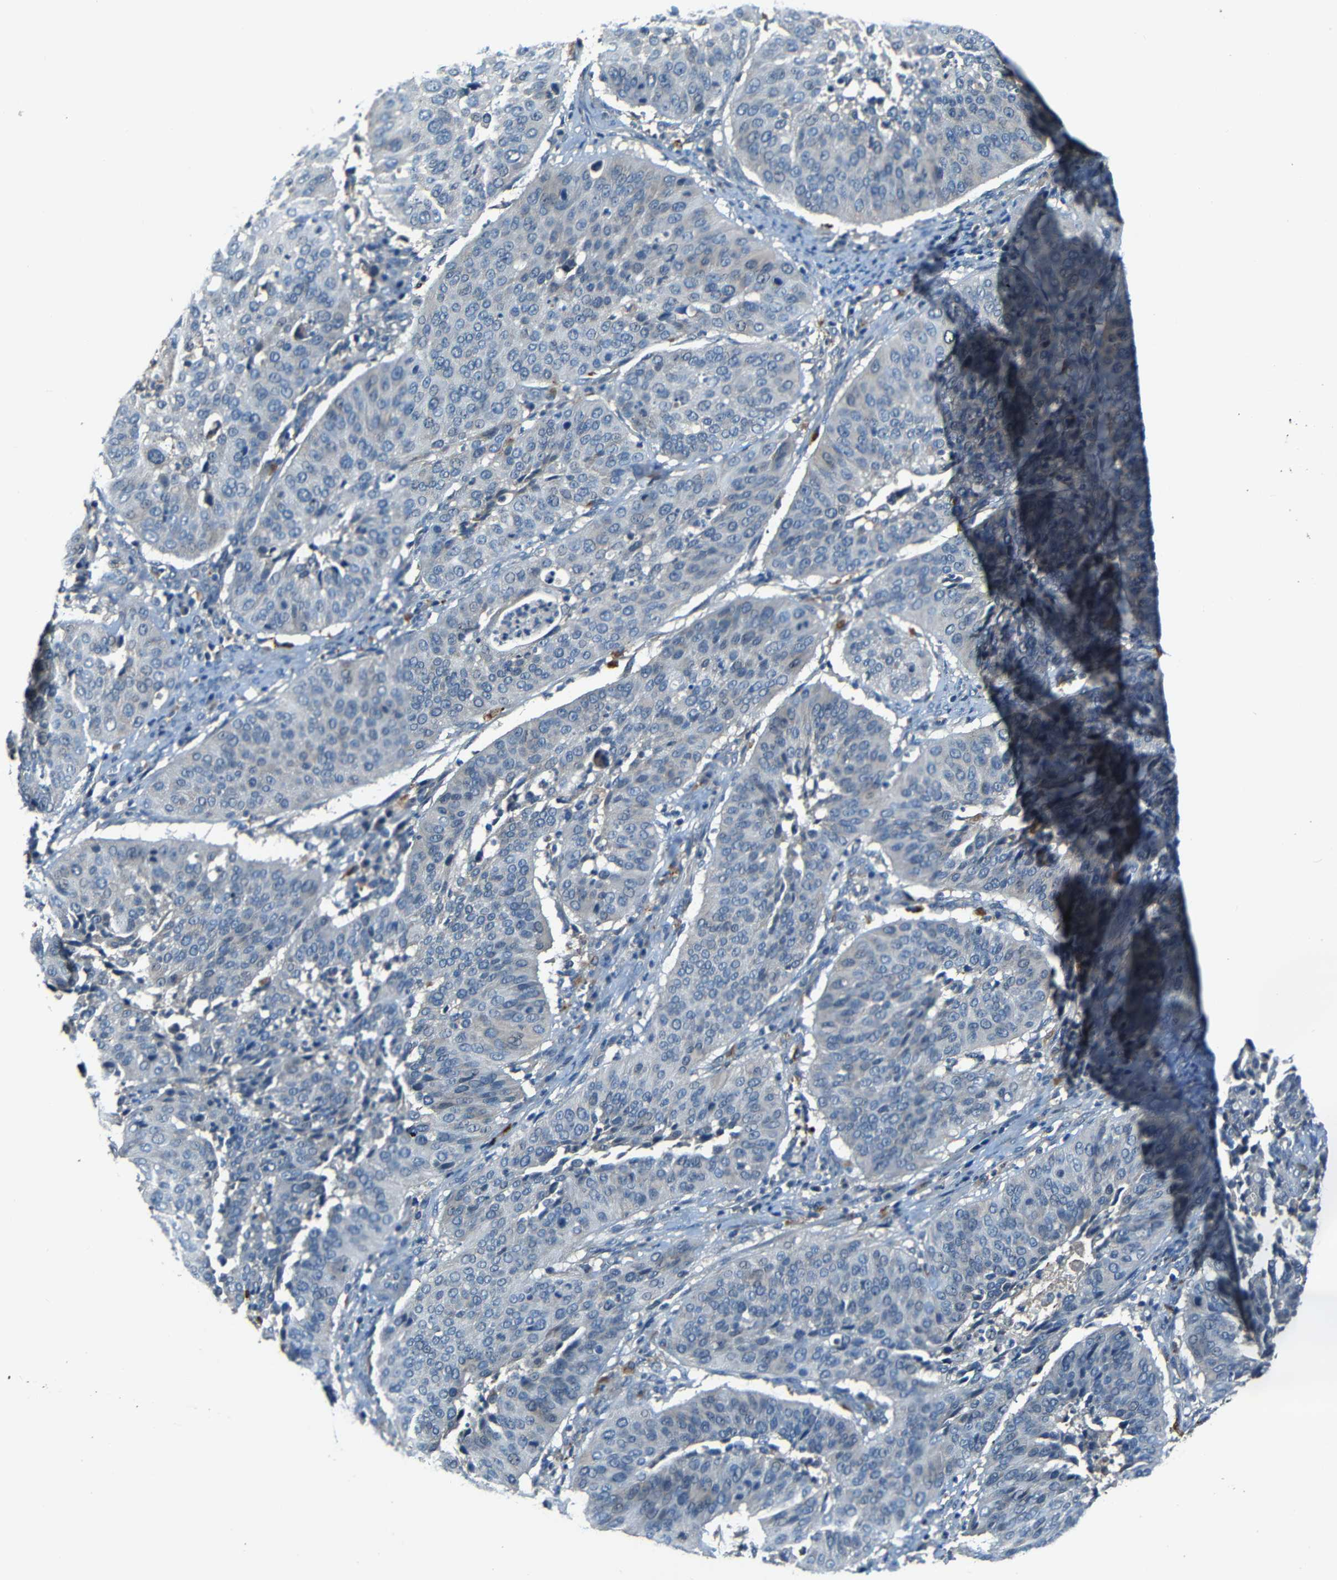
{"staining": {"intensity": "negative", "quantity": "none", "location": "none"}, "tissue": "cervical cancer", "cell_type": "Tumor cells", "image_type": "cancer", "snomed": [{"axis": "morphology", "description": "Normal tissue, NOS"}, {"axis": "morphology", "description": "Squamous cell carcinoma, NOS"}, {"axis": "topography", "description": "Cervix"}], "caption": "Immunohistochemical staining of human squamous cell carcinoma (cervical) shows no significant positivity in tumor cells.", "gene": "SLA", "patient": {"sex": "female", "age": 39}}